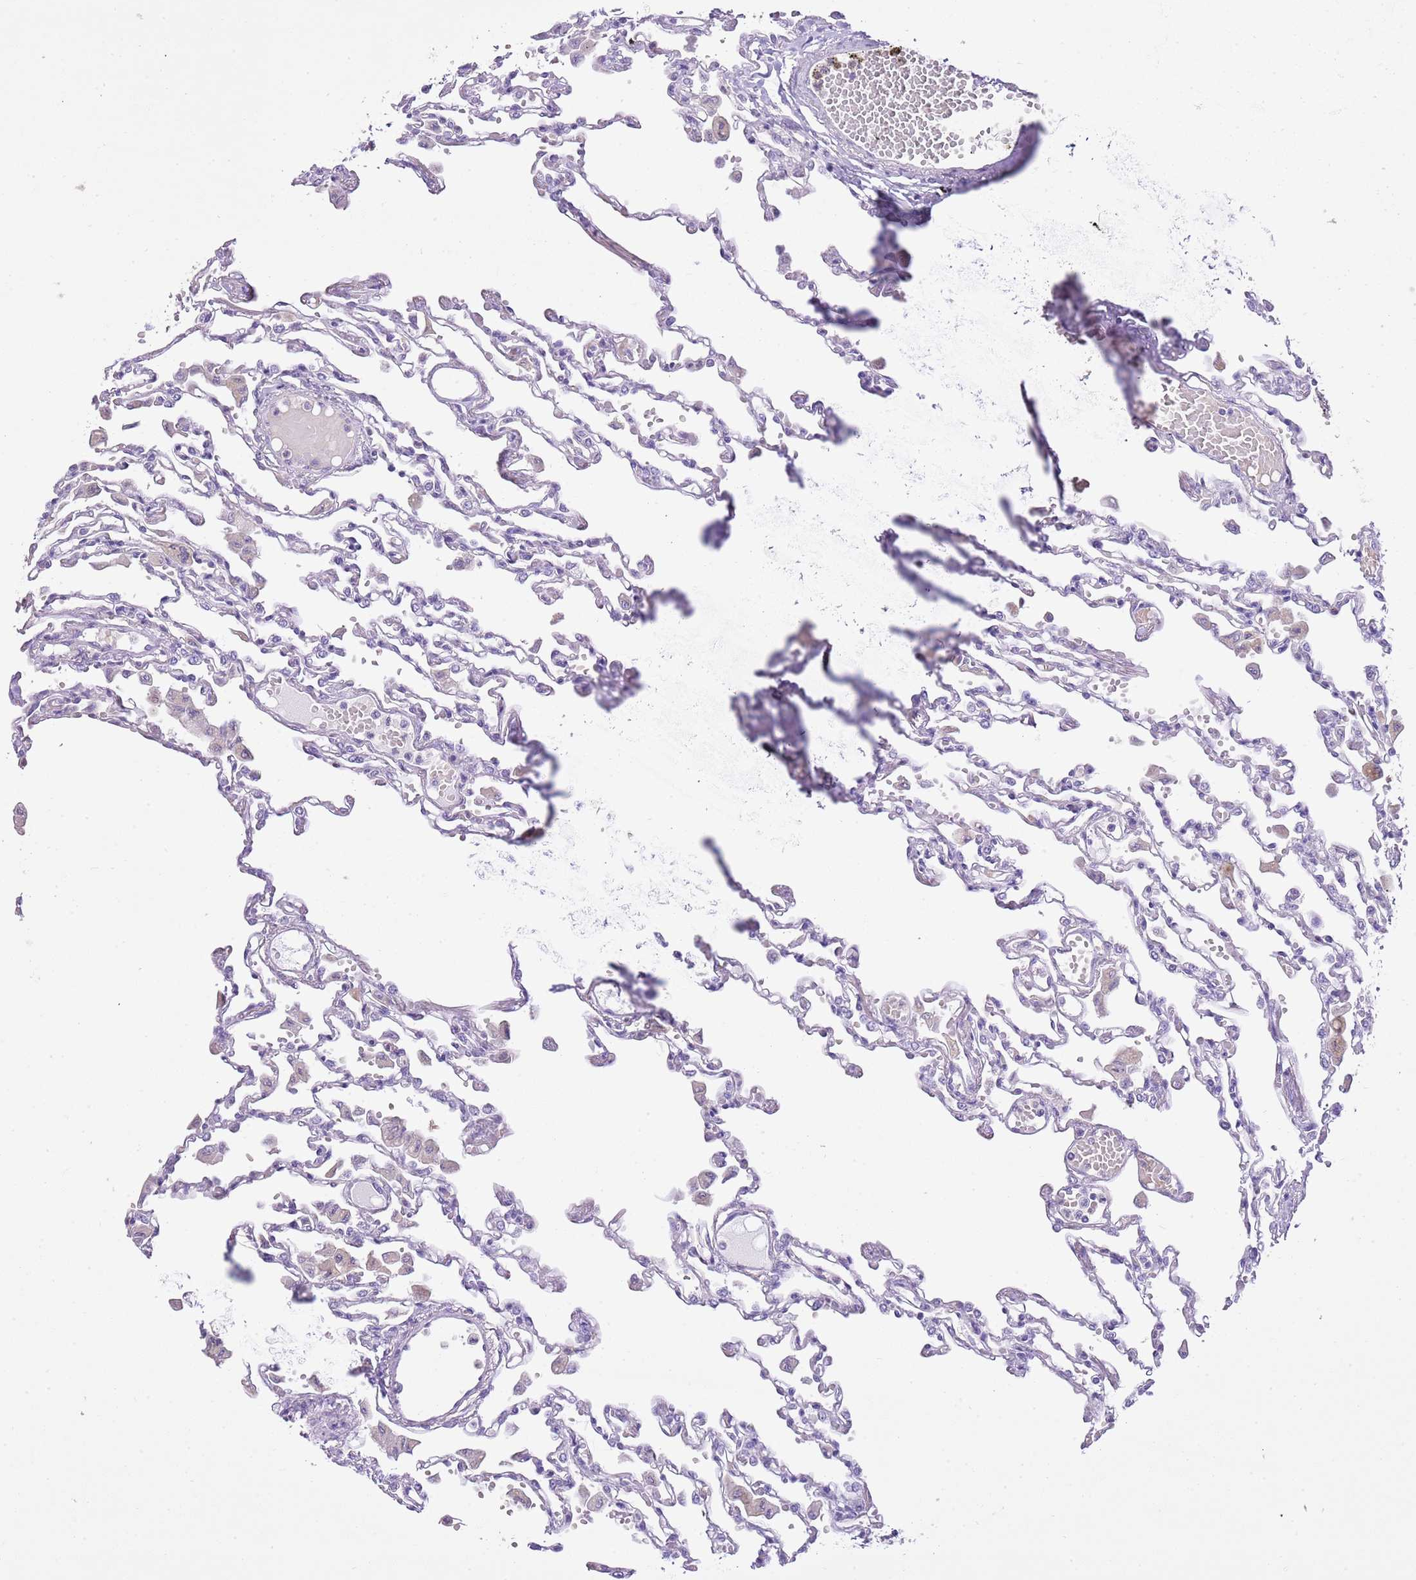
{"staining": {"intensity": "negative", "quantity": "none", "location": "none"}, "tissue": "lung", "cell_type": "Alveolar cells", "image_type": "normal", "snomed": [{"axis": "morphology", "description": "Normal tissue, NOS"}, {"axis": "topography", "description": "Bronchus"}, {"axis": "topography", "description": "Lung"}], "caption": "Alveolar cells show no significant protein positivity in unremarkable lung.", "gene": "XPO7", "patient": {"sex": "female", "age": 49}}